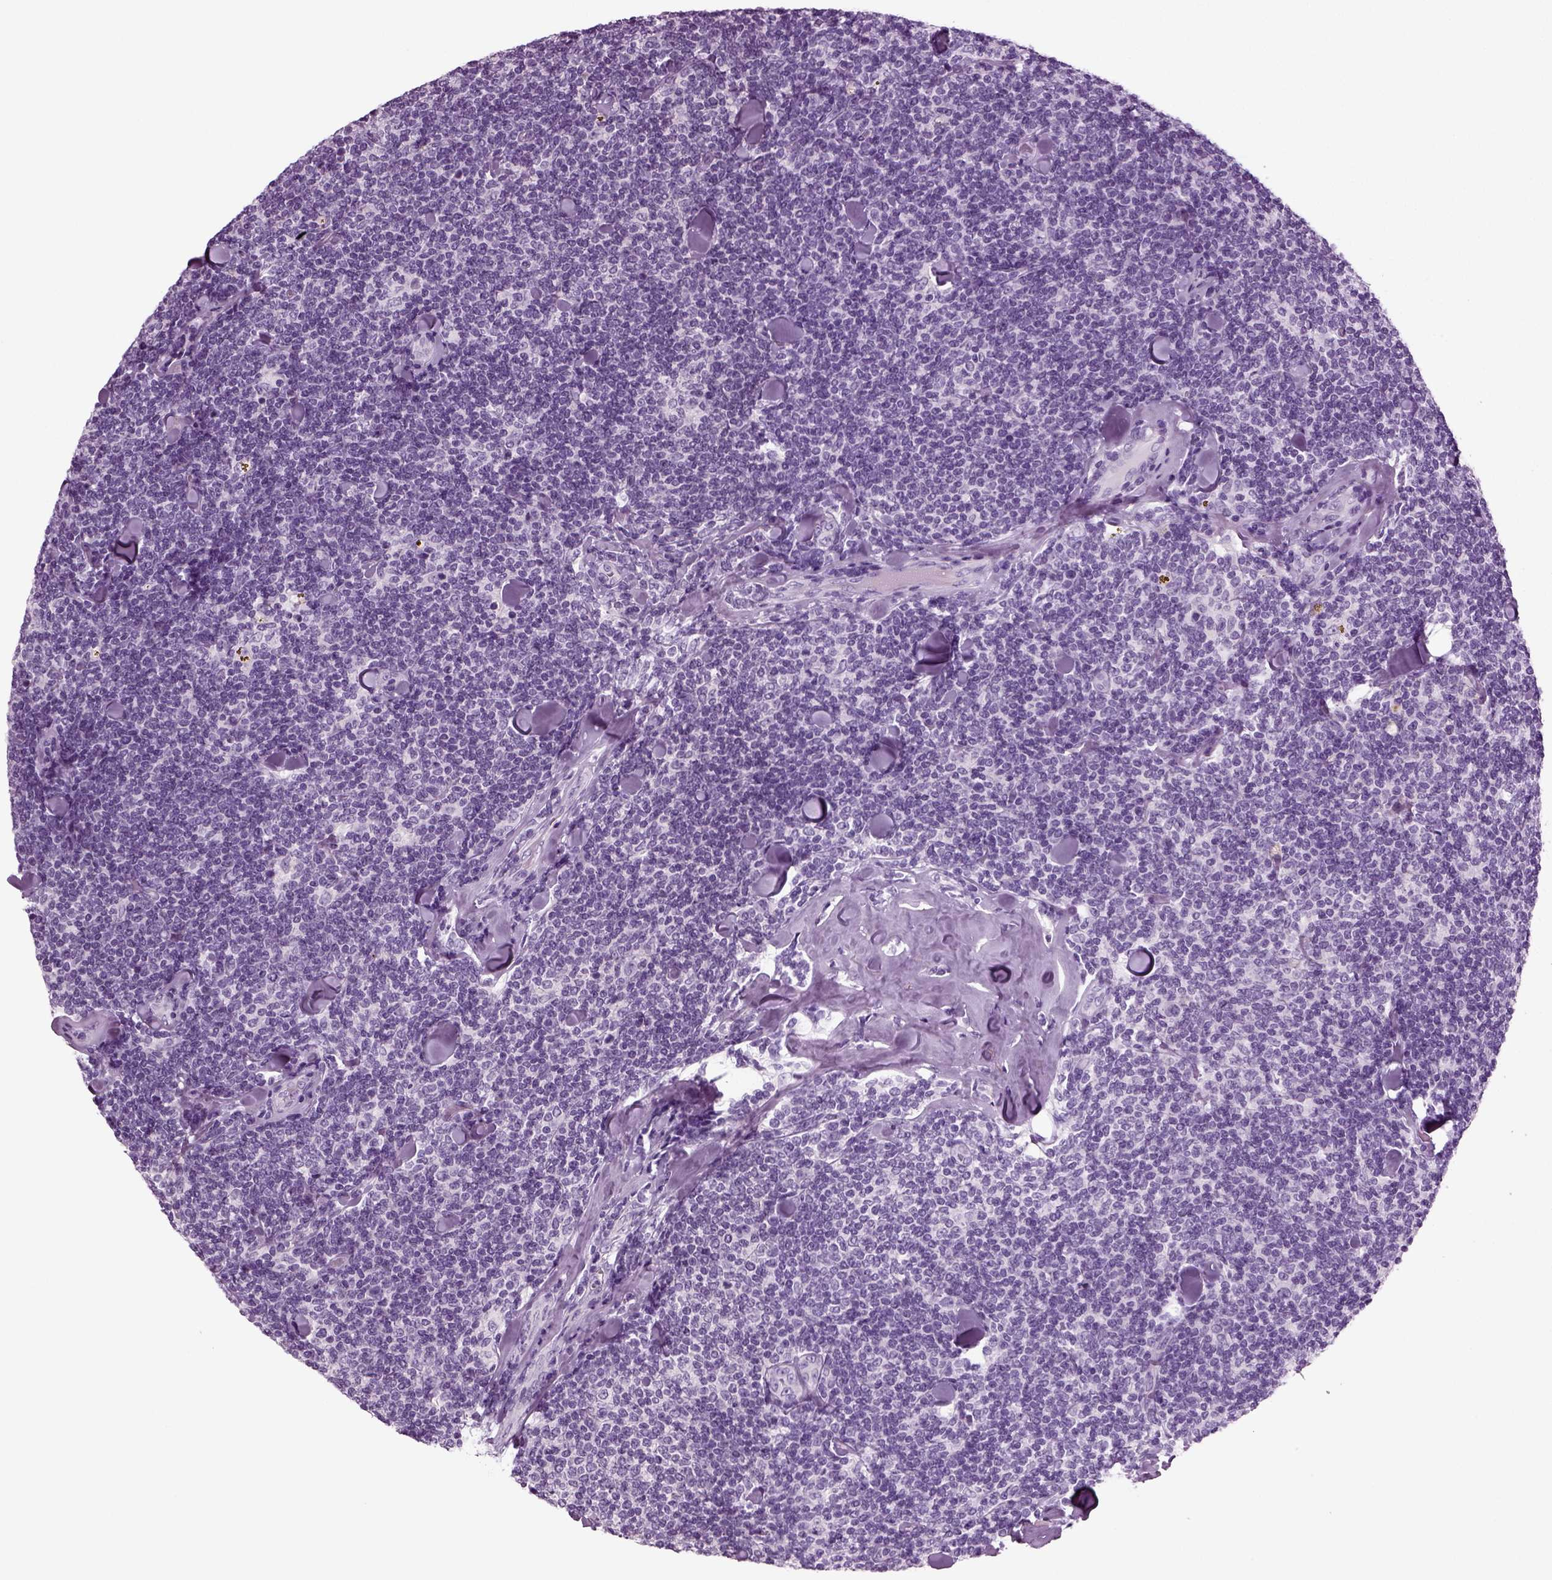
{"staining": {"intensity": "negative", "quantity": "none", "location": "none"}, "tissue": "lymphoma", "cell_type": "Tumor cells", "image_type": "cancer", "snomed": [{"axis": "morphology", "description": "Malignant lymphoma, non-Hodgkin's type, Low grade"}, {"axis": "topography", "description": "Lymph node"}], "caption": "A high-resolution histopathology image shows immunohistochemistry (IHC) staining of low-grade malignant lymphoma, non-Hodgkin's type, which demonstrates no significant expression in tumor cells.", "gene": "CRABP1", "patient": {"sex": "female", "age": 56}}